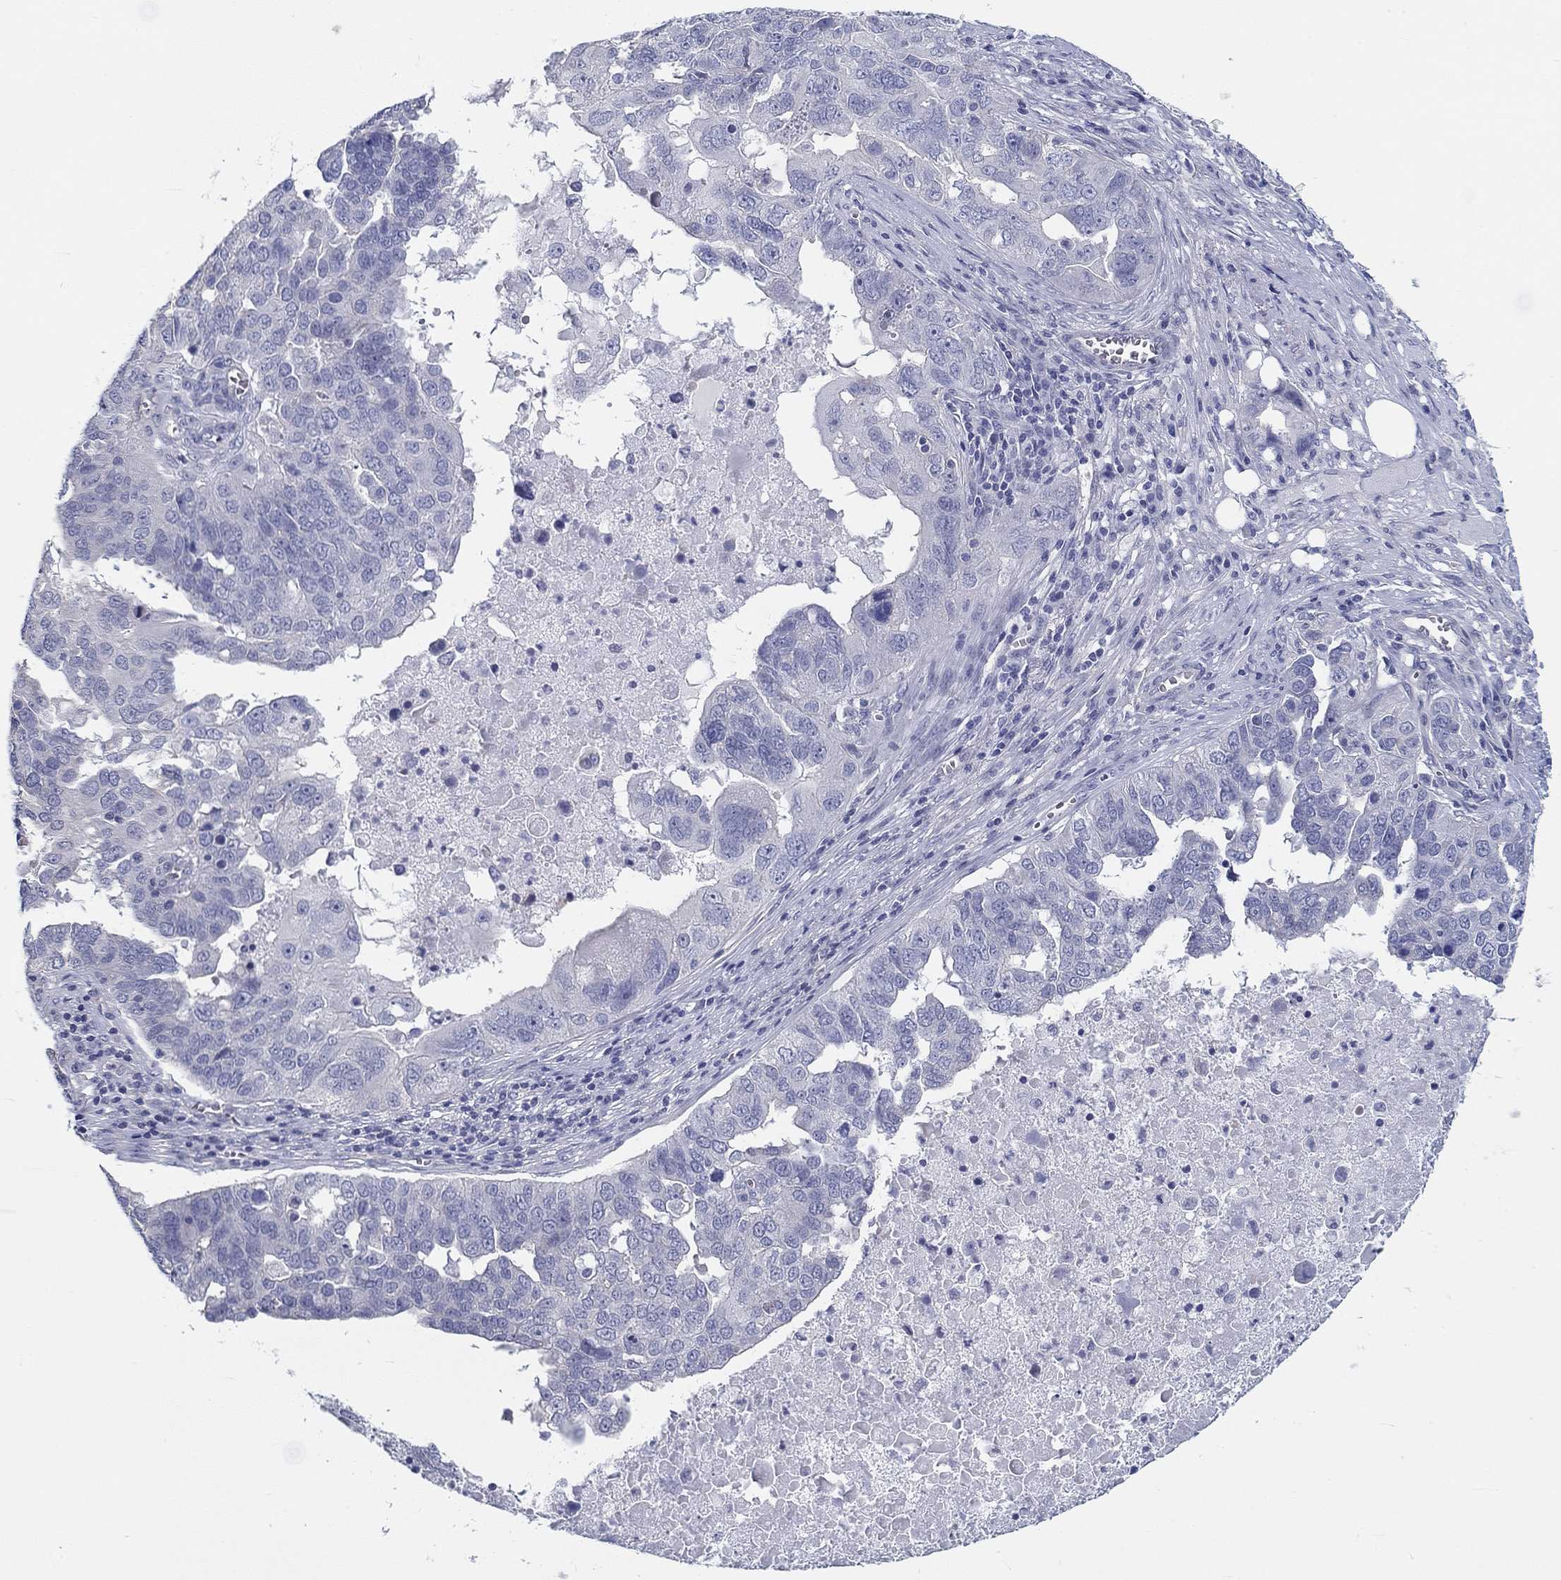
{"staining": {"intensity": "negative", "quantity": "none", "location": "none"}, "tissue": "ovarian cancer", "cell_type": "Tumor cells", "image_type": "cancer", "snomed": [{"axis": "morphology", "description": "Carcinoma, endometroid"}, {"axis": "topography", "description": "Soft tissue"}, {"axis": "topography", "description": "Ovary"}], "caption": "An image of ovarian endometroid carcinoma stained for a protein shows no brown staining in tumor cells.", "gene": "CRYGD", "patient": {"sex": "female", "age": 52}}